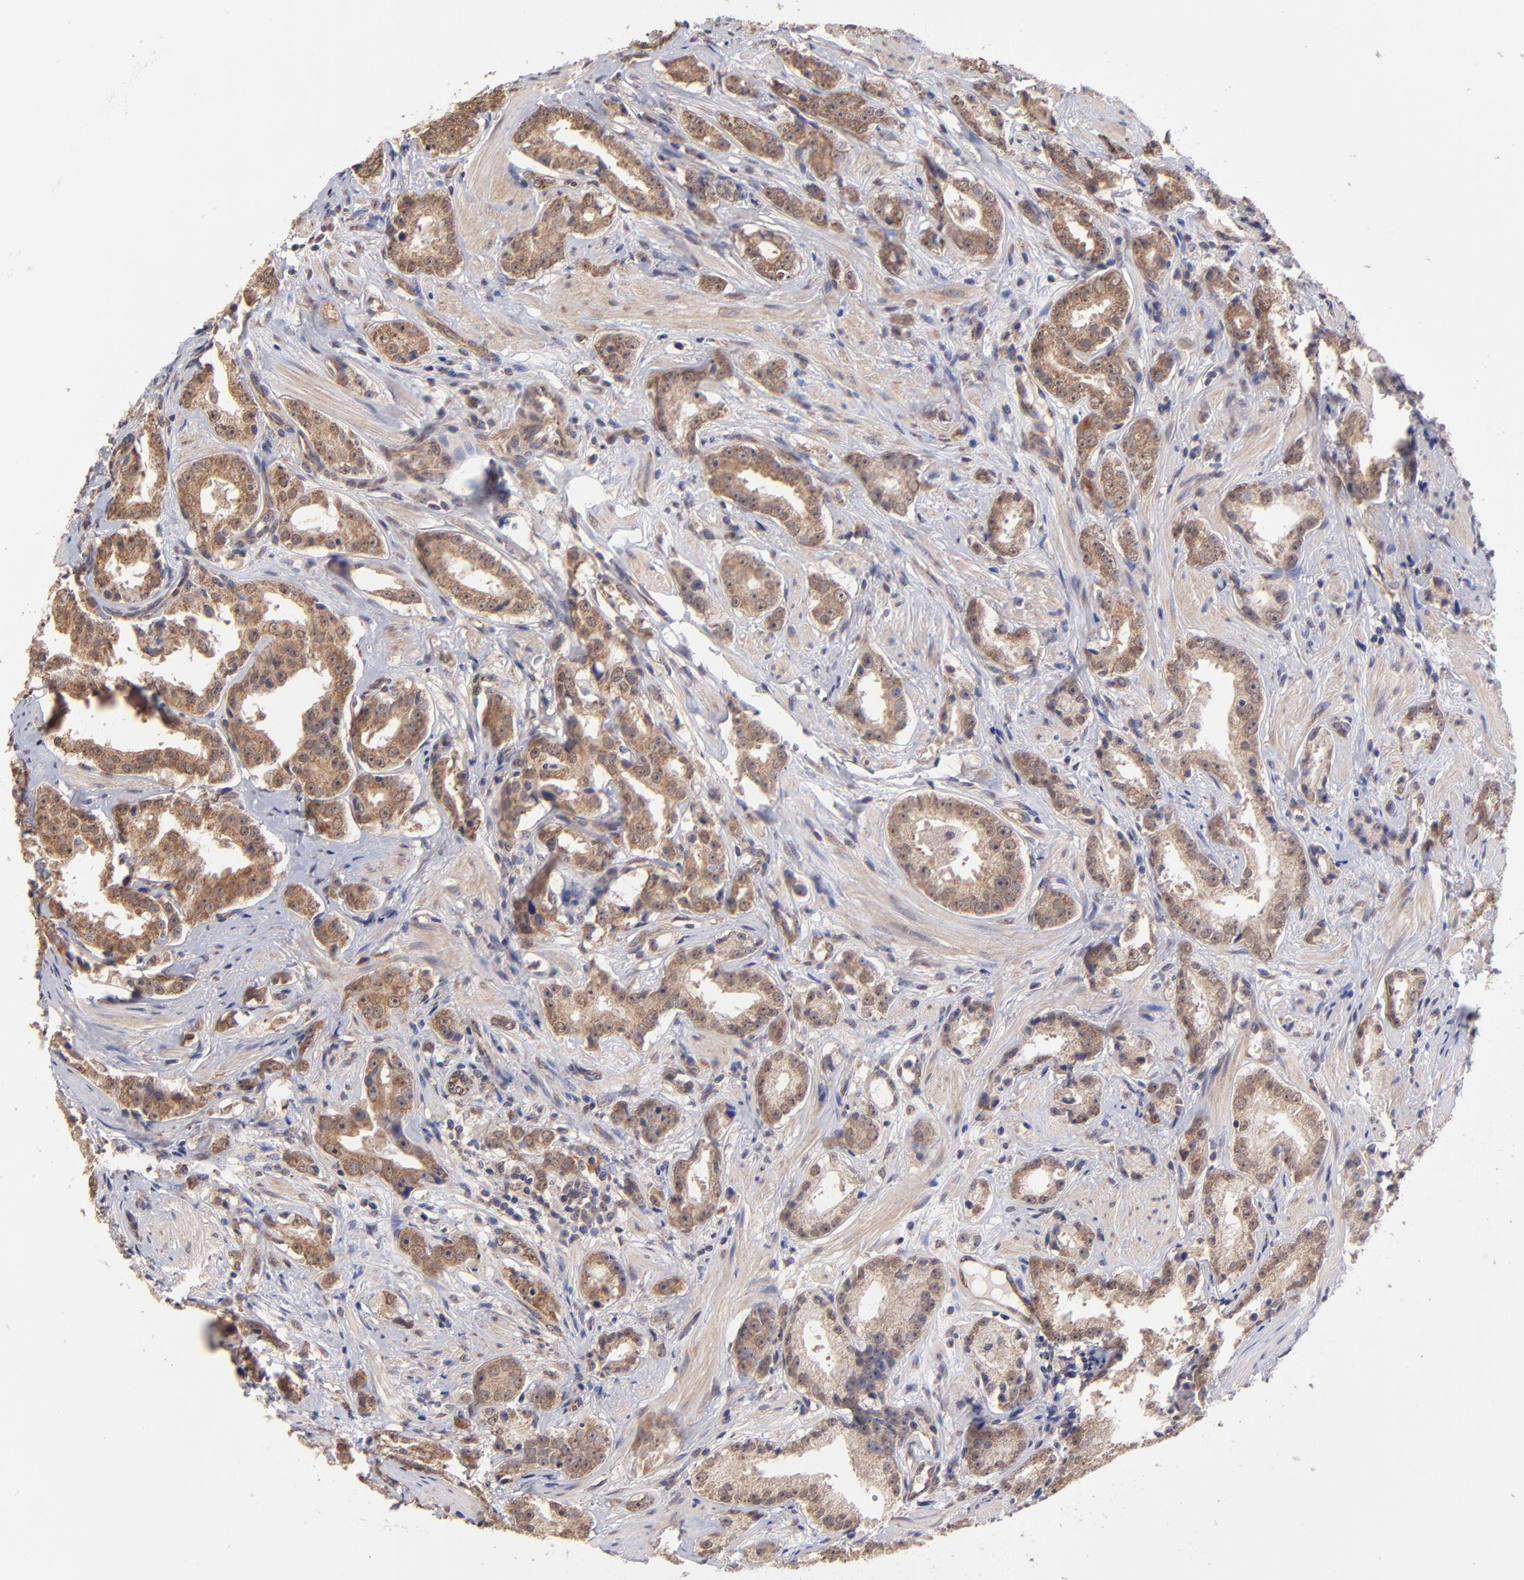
{"staining": {"intensity": "strong", "quantity": ">75%", "location": "cytoplasmic/membranous"}, "tissue": "prostate cancer", "cell_type": "Tumor cells", "image_type": "cancer", "snomed": [{"axis": "morphology", "description": "Adenocarcinoma, Medium grade"}, {"axis": "topography", "description": "Prostate"}], "caption": "Immunohistochemical staining of prostate medium-grade adenocarcinoma shows strong cytoplasmic/membranous protein staining in about >75% of tumor cells.", "gene": "UBE2H", "patient": {"sex": "male", "age": 53}}